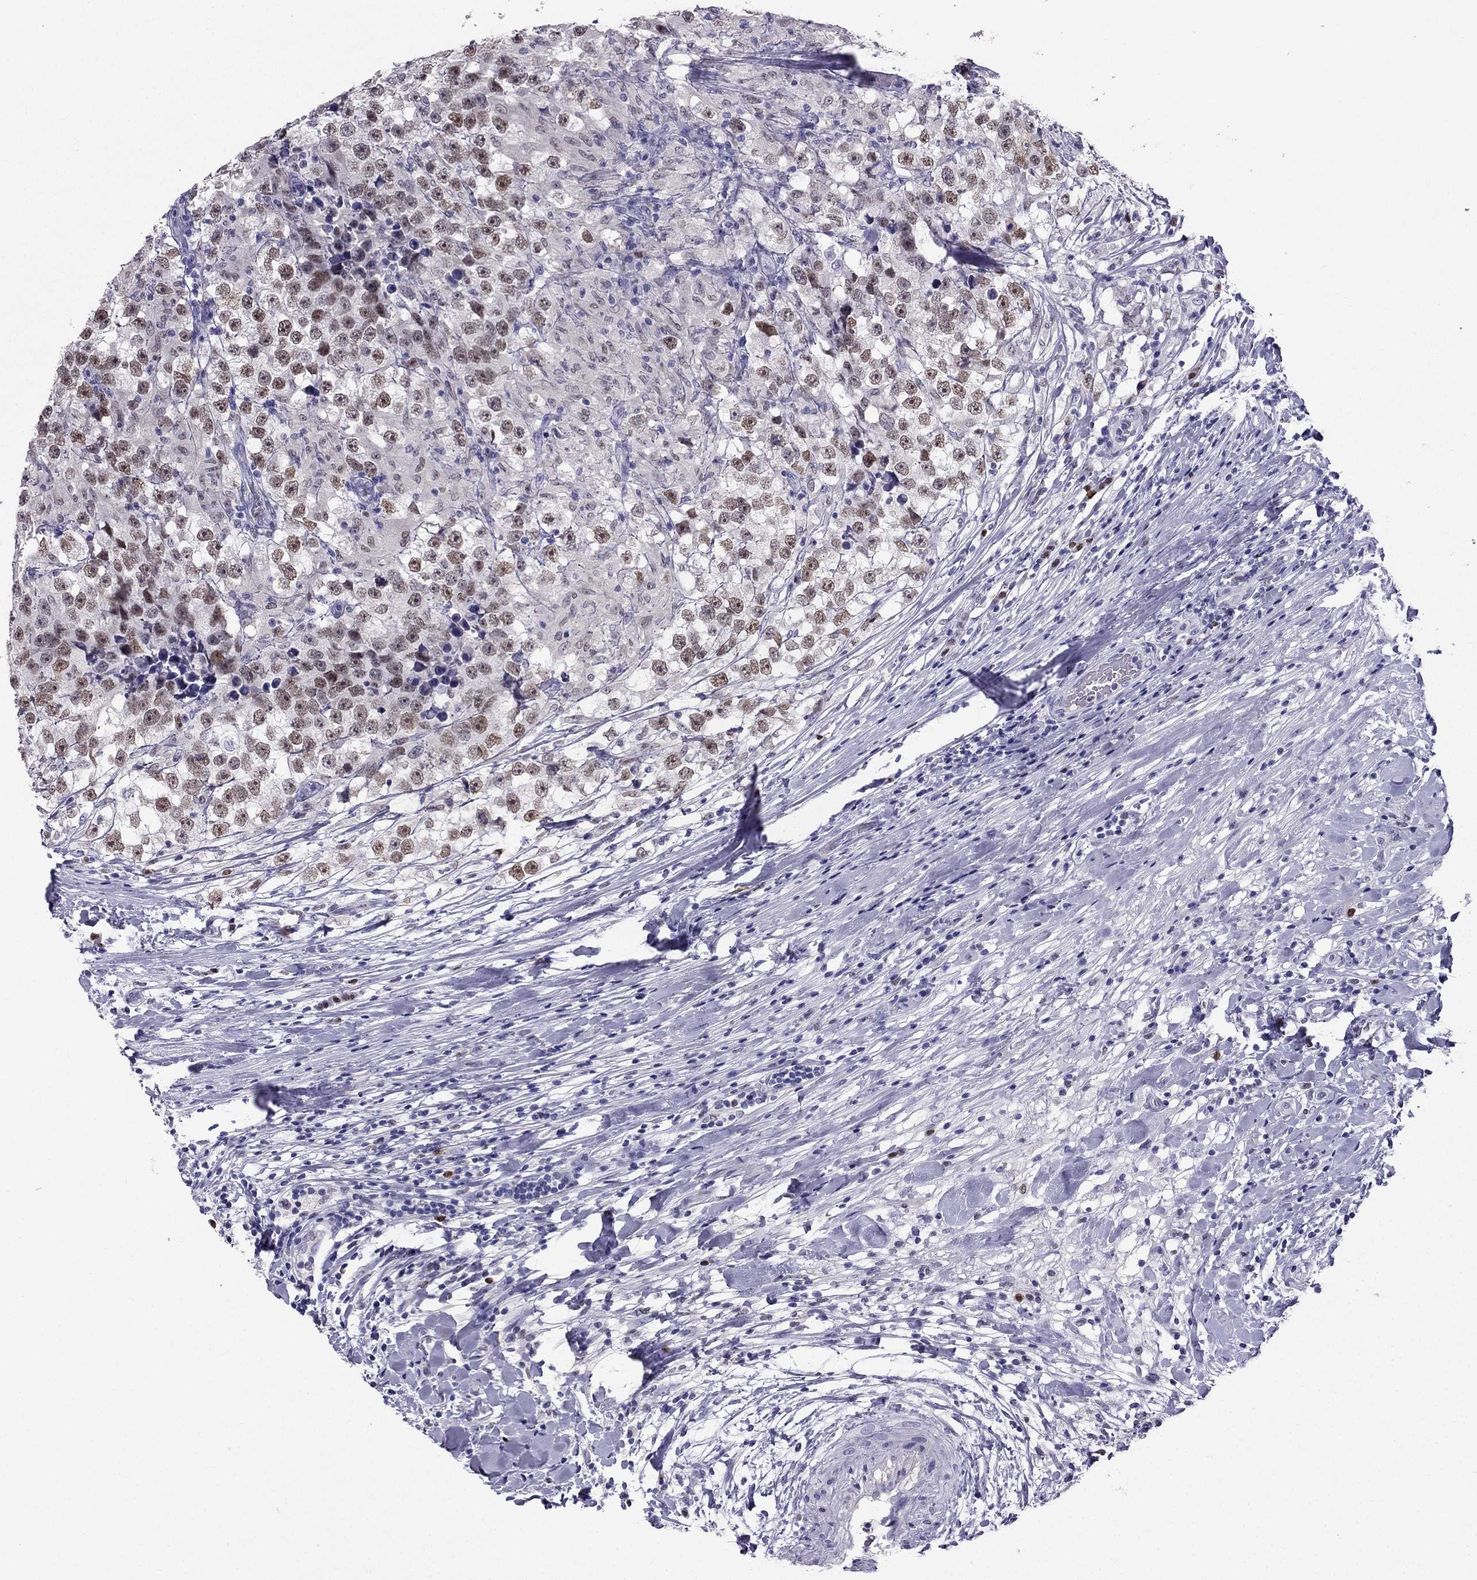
{"staining": {"intensity": "moderate", "quantity": "25%-75%", "location": "nuclear"}, "tissue": "testis cancer", "cell_type": "Tumor cells", "image_type": "cancer", "snomed": [{"axis": "morphology", "description": "Seminoma, NOS"}, {"axis": "topography", "description": "Testis"}], "caption": "Protein expression analysis of testis seminoma displays moderate nuclear expression in about 25%-75% of tumor cells.", "gene": "ARID3A", "patient": {"sex": "male", "age": 46}}